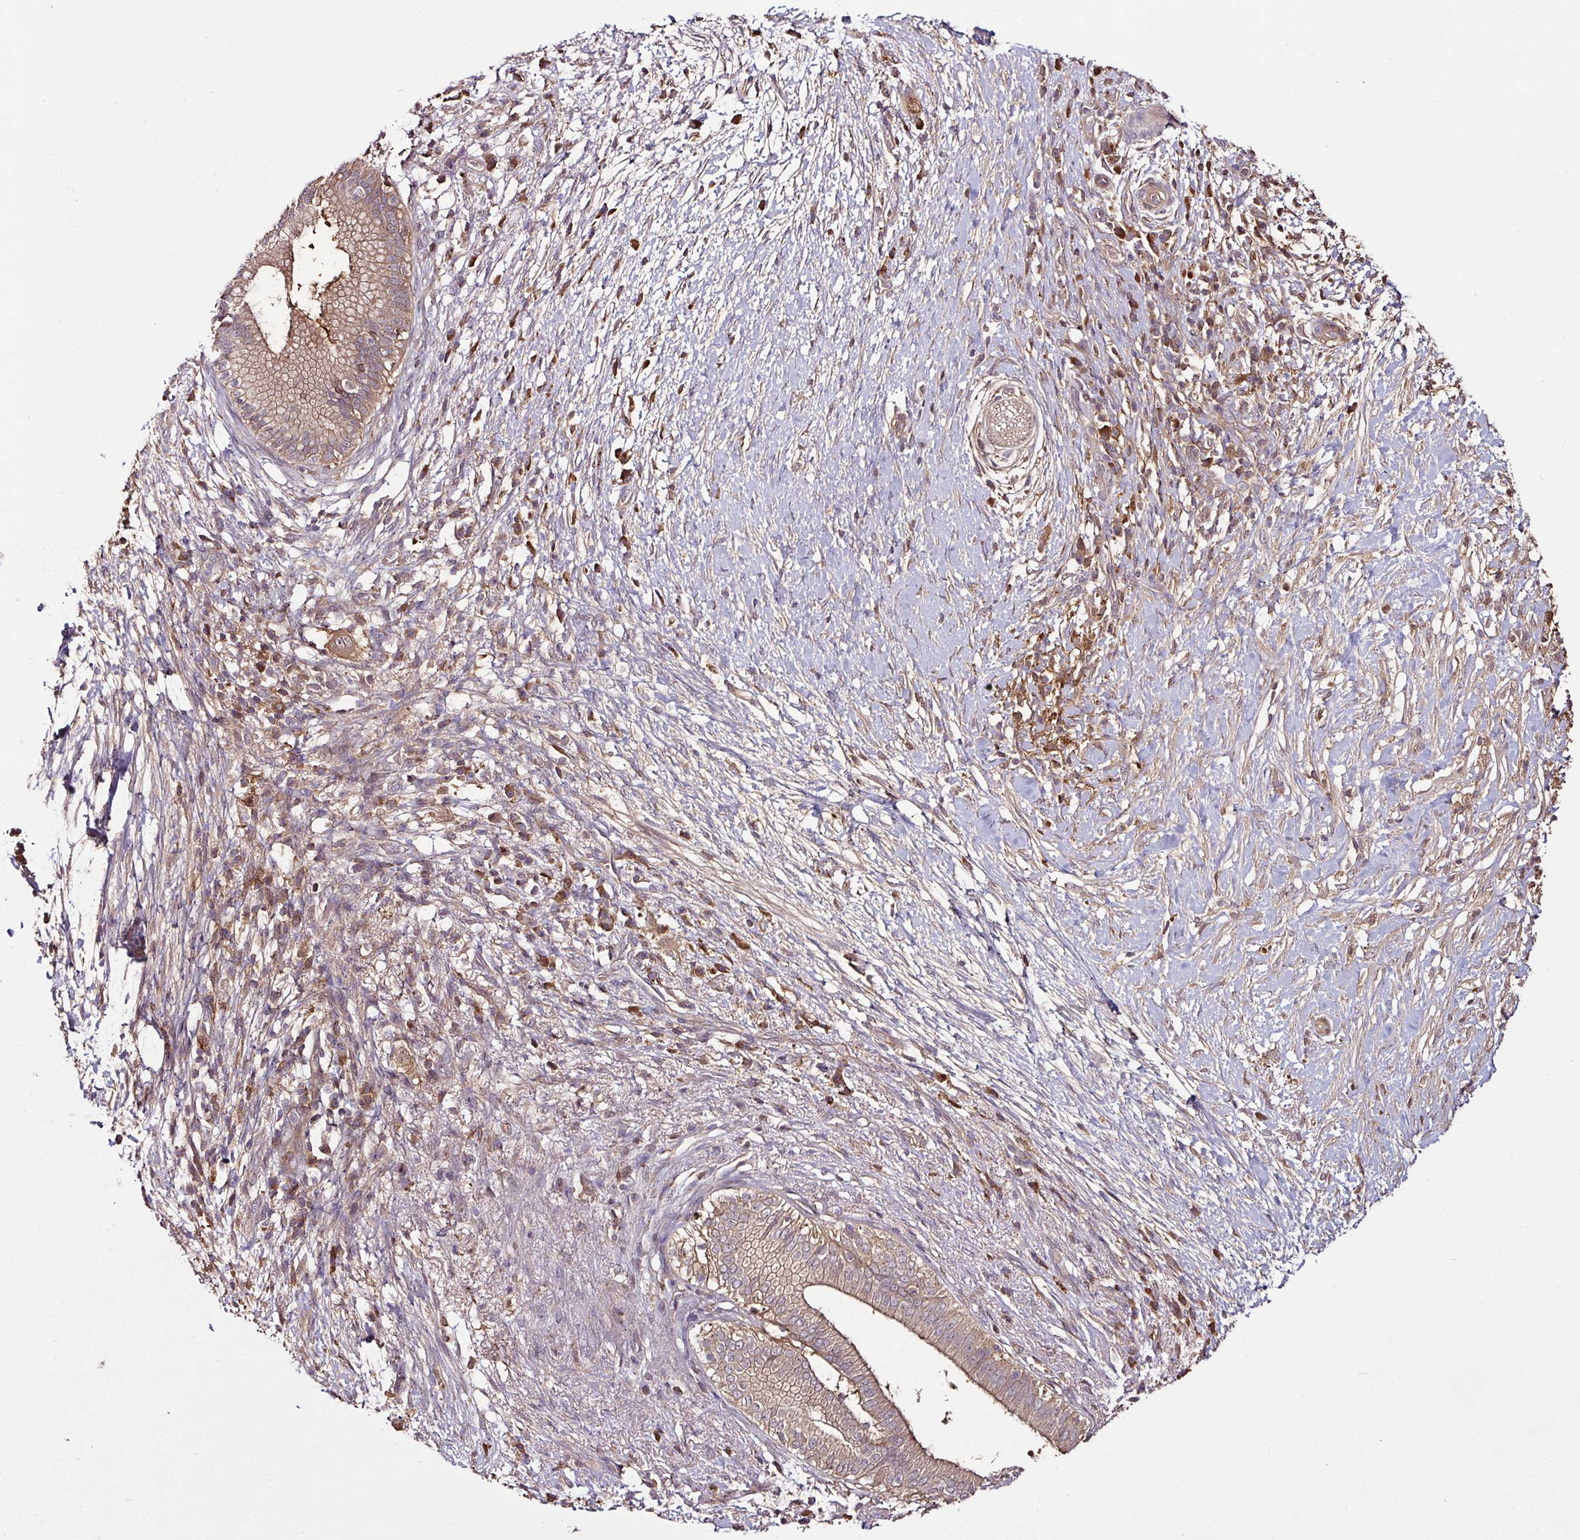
{"staining": {"intensity": "moderate", "quantity": "25%-75%", "location": "cytoplasmic/membranous"}, "tissue": "pancreatic cancer", "cell_type": "Tumor cells", "image_type": "cancer", "snomed": [{"axis": "morphology", "description": "Adenocarcinoma, NOS"}, {"axis": "topography", "description": "Pancreas"}], "caption": "A brown stain labels moderate cytoplasmic/membranous expression of a protein in pancreatic cancer tumor cells.", "gene": "GNPDA1", "patient": {"sex": "female", "age": 72}}